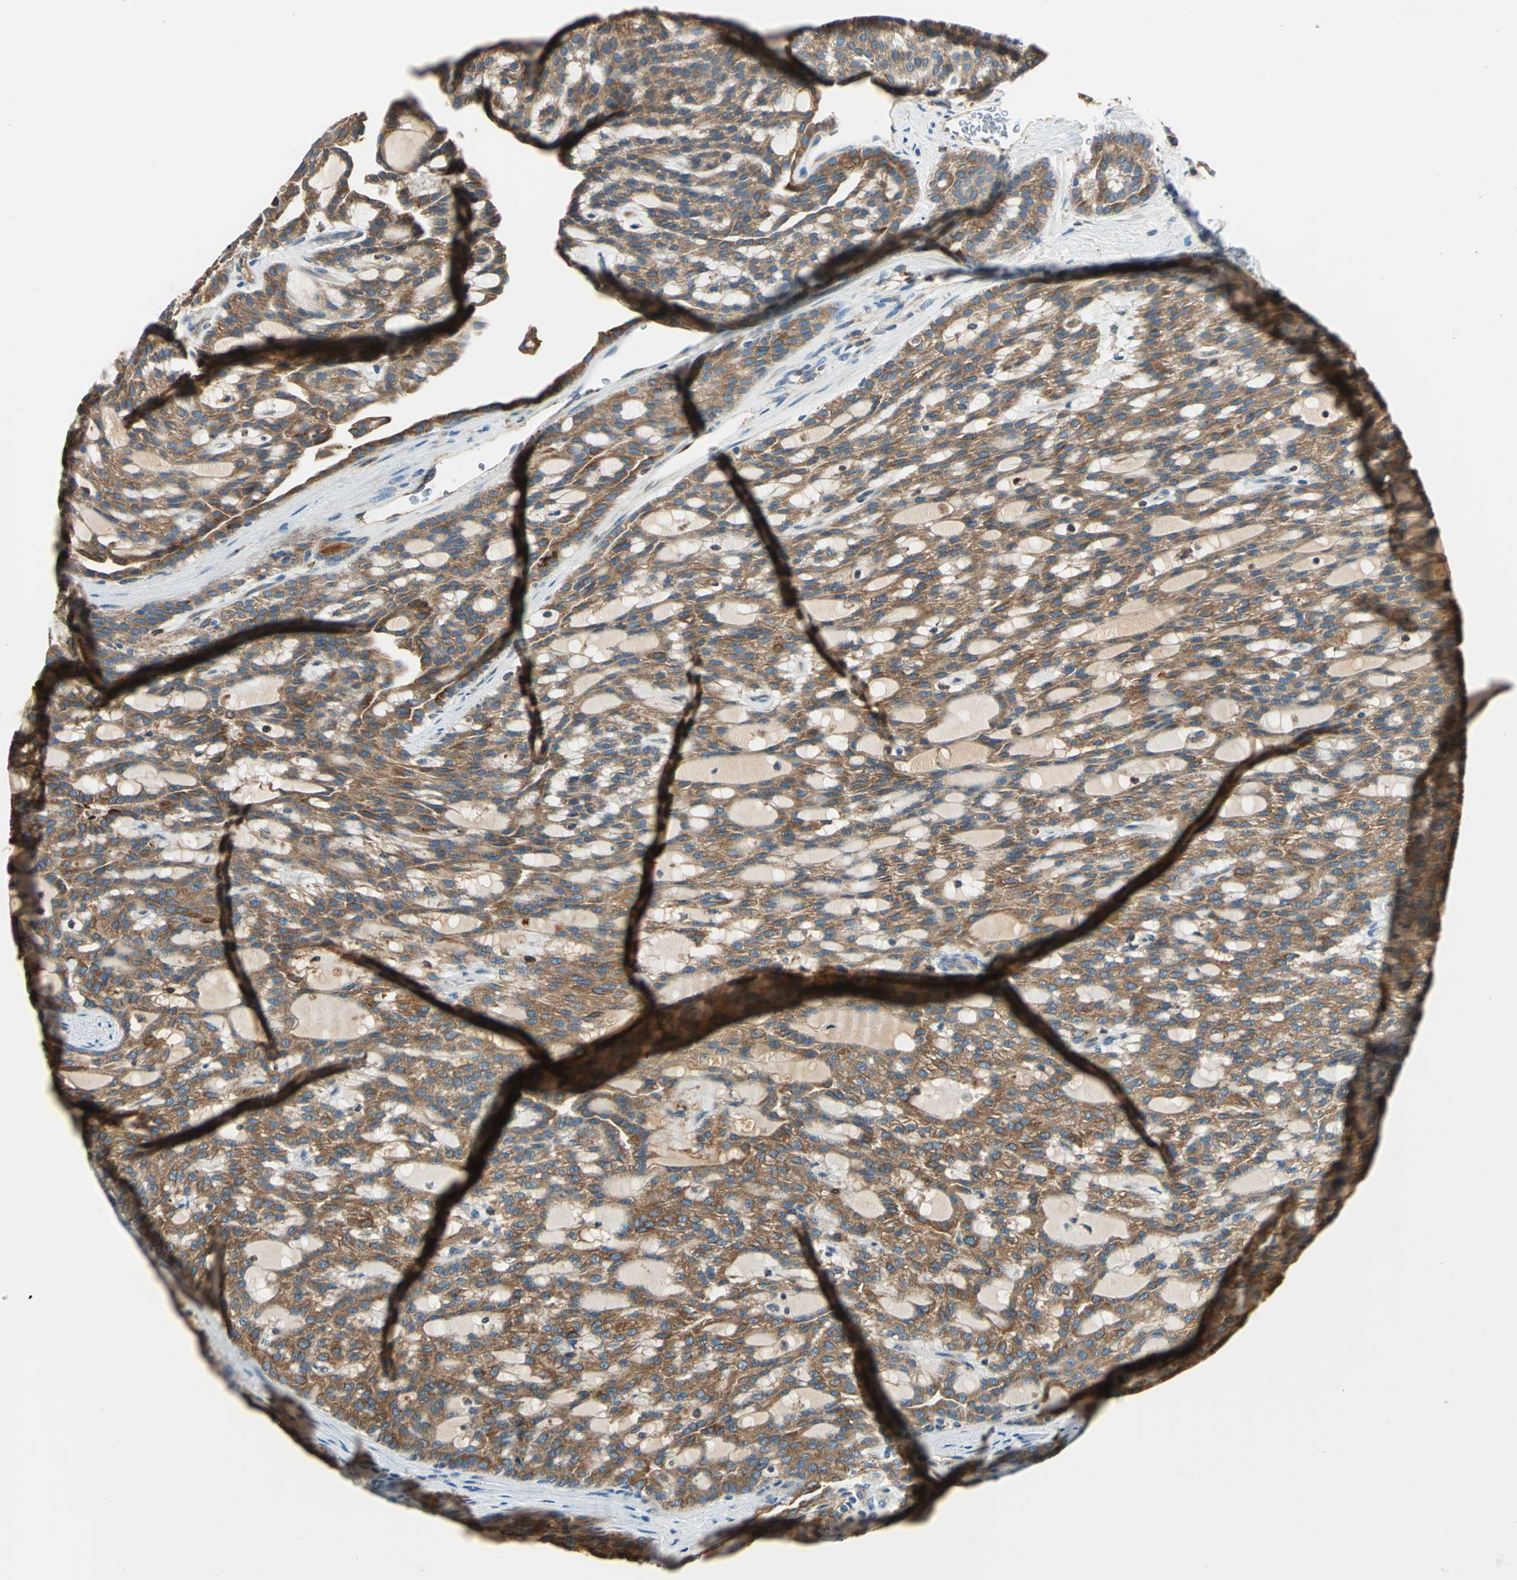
{"staining": {"intensity": "moderate", "quantity": ">75%", "location": "cytoplasmic/membranous"}, "tissue": "renal cancer", "cell_type": "Tumor cells", "image_type": "cancer", "snomed": [{"axis": "morphology", "description": "Adenocarcinoma, NOS"}, {"axis": "topography", "description": "Kidney"}], "caption": "A medium amount of moderate cytoplasmic/membranous positivity is appreciated in about >75% of tumor cells in renal adenocarcinoma tissue. The staining was performed using DAB (3,3'-diaminobenzidine), with brown indicating positive protein expression. Nuclei are stained blue with hematoxylin.", "gene": "PDIA4", "patient": {"sex": "male", "age": 63}}